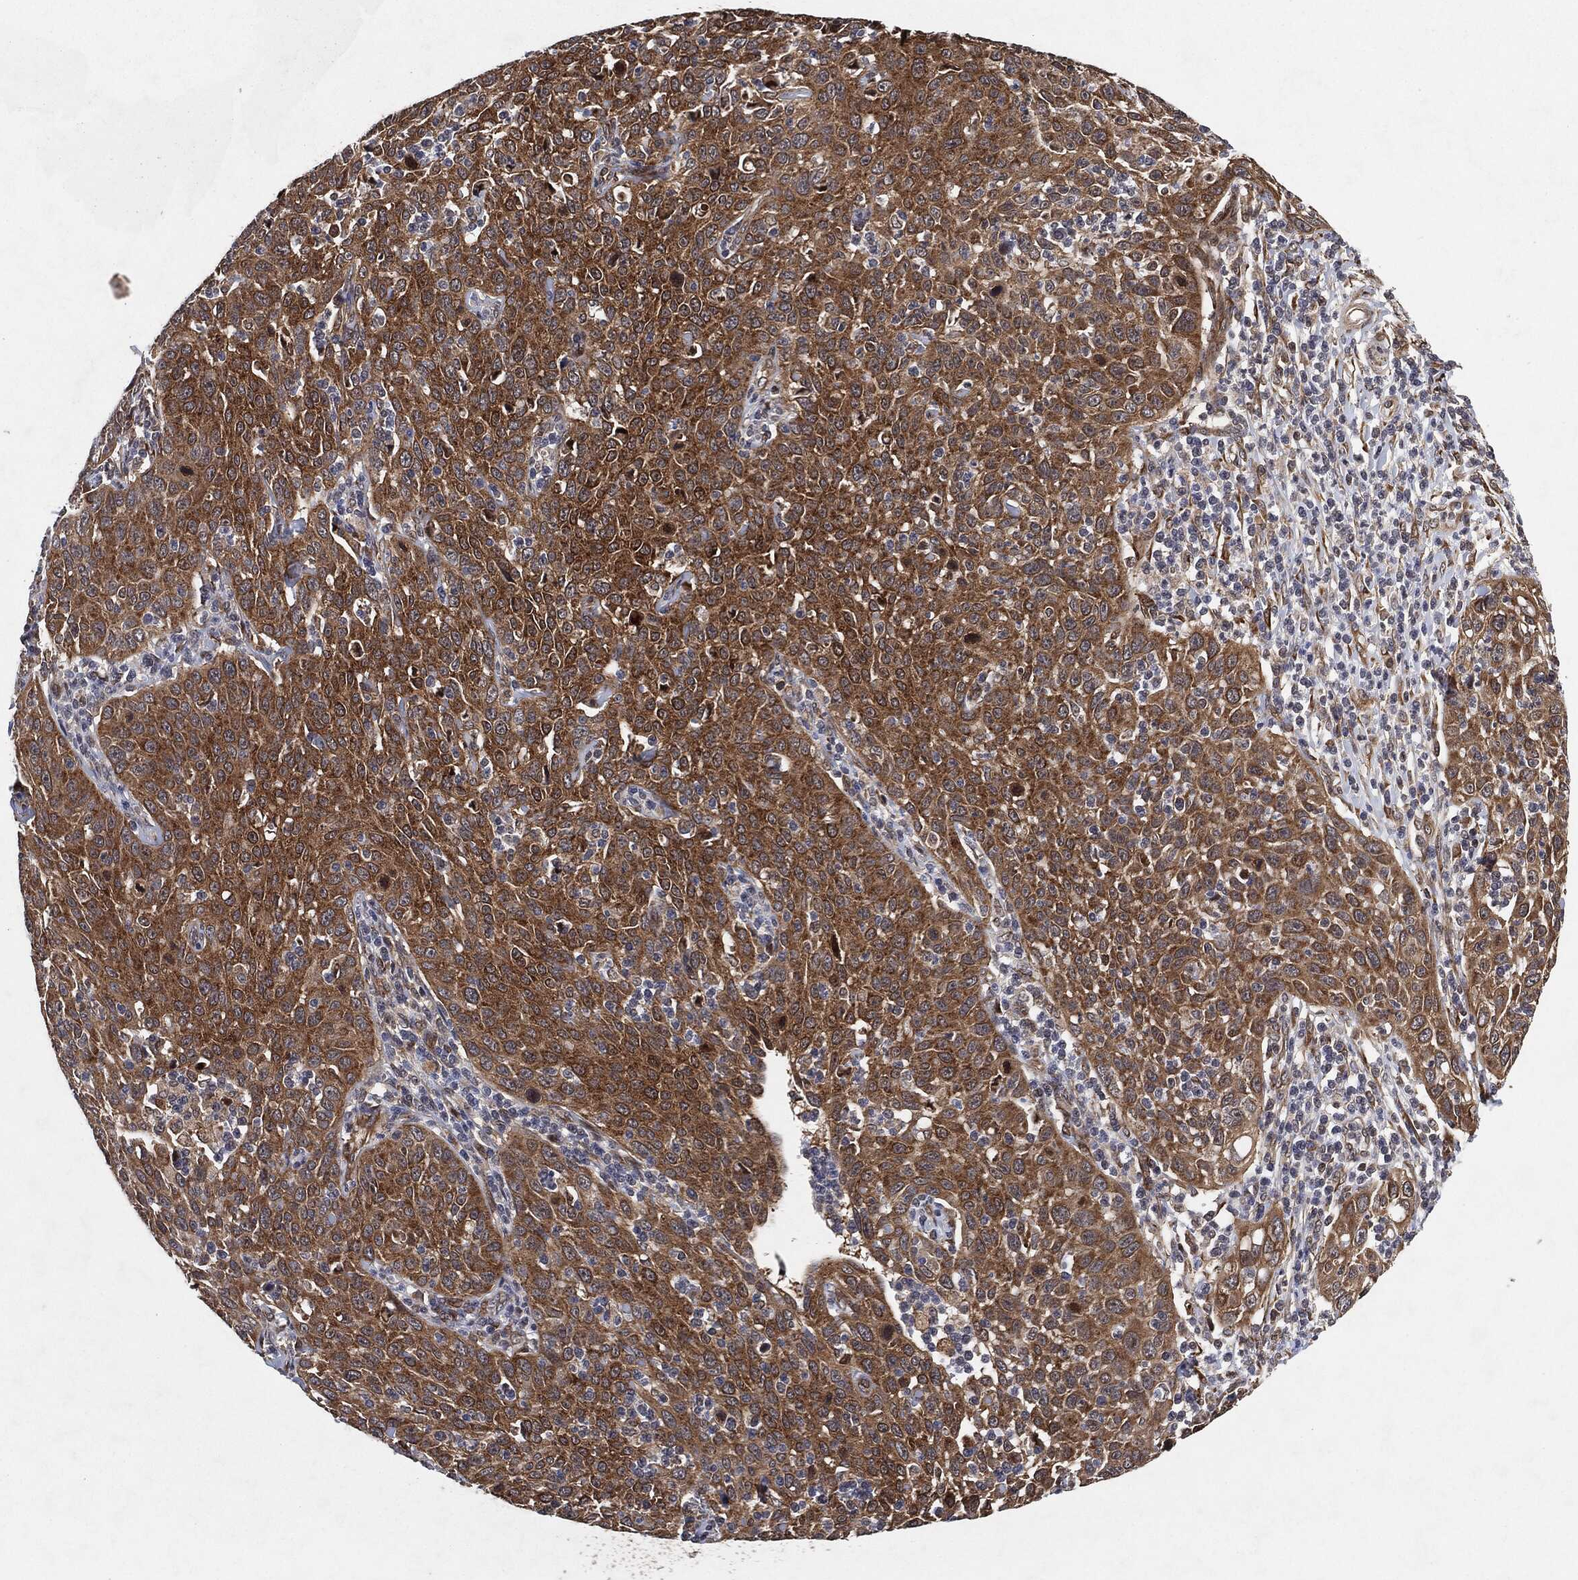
{"staining": {"intensity": "moderate", "quantity": ">75%", "location": "cytoplasmic/membranous"}, "tissue": "cervical cancer", "cell_type": "Tumor cells", "image_type": "cancer", "snomed": [{"axis": "morphology", "description": "Squamous cell carcinoma, NOS"}, {"axis": "topography", "description": "Cervix"}], "caption": "Immunohistochemistry histopathology image of neoplastic tissue: human cervical squamous cell carcinoma stained using IHC exhibits medium levels of moderate protein expression localized specifically in the cytoplasmic/membranous of tumor cells, appearing as a cytoplasmic/membranous brown color.", "gene": "BCAR1", "patient": {"sex": "female", "age": 26}}